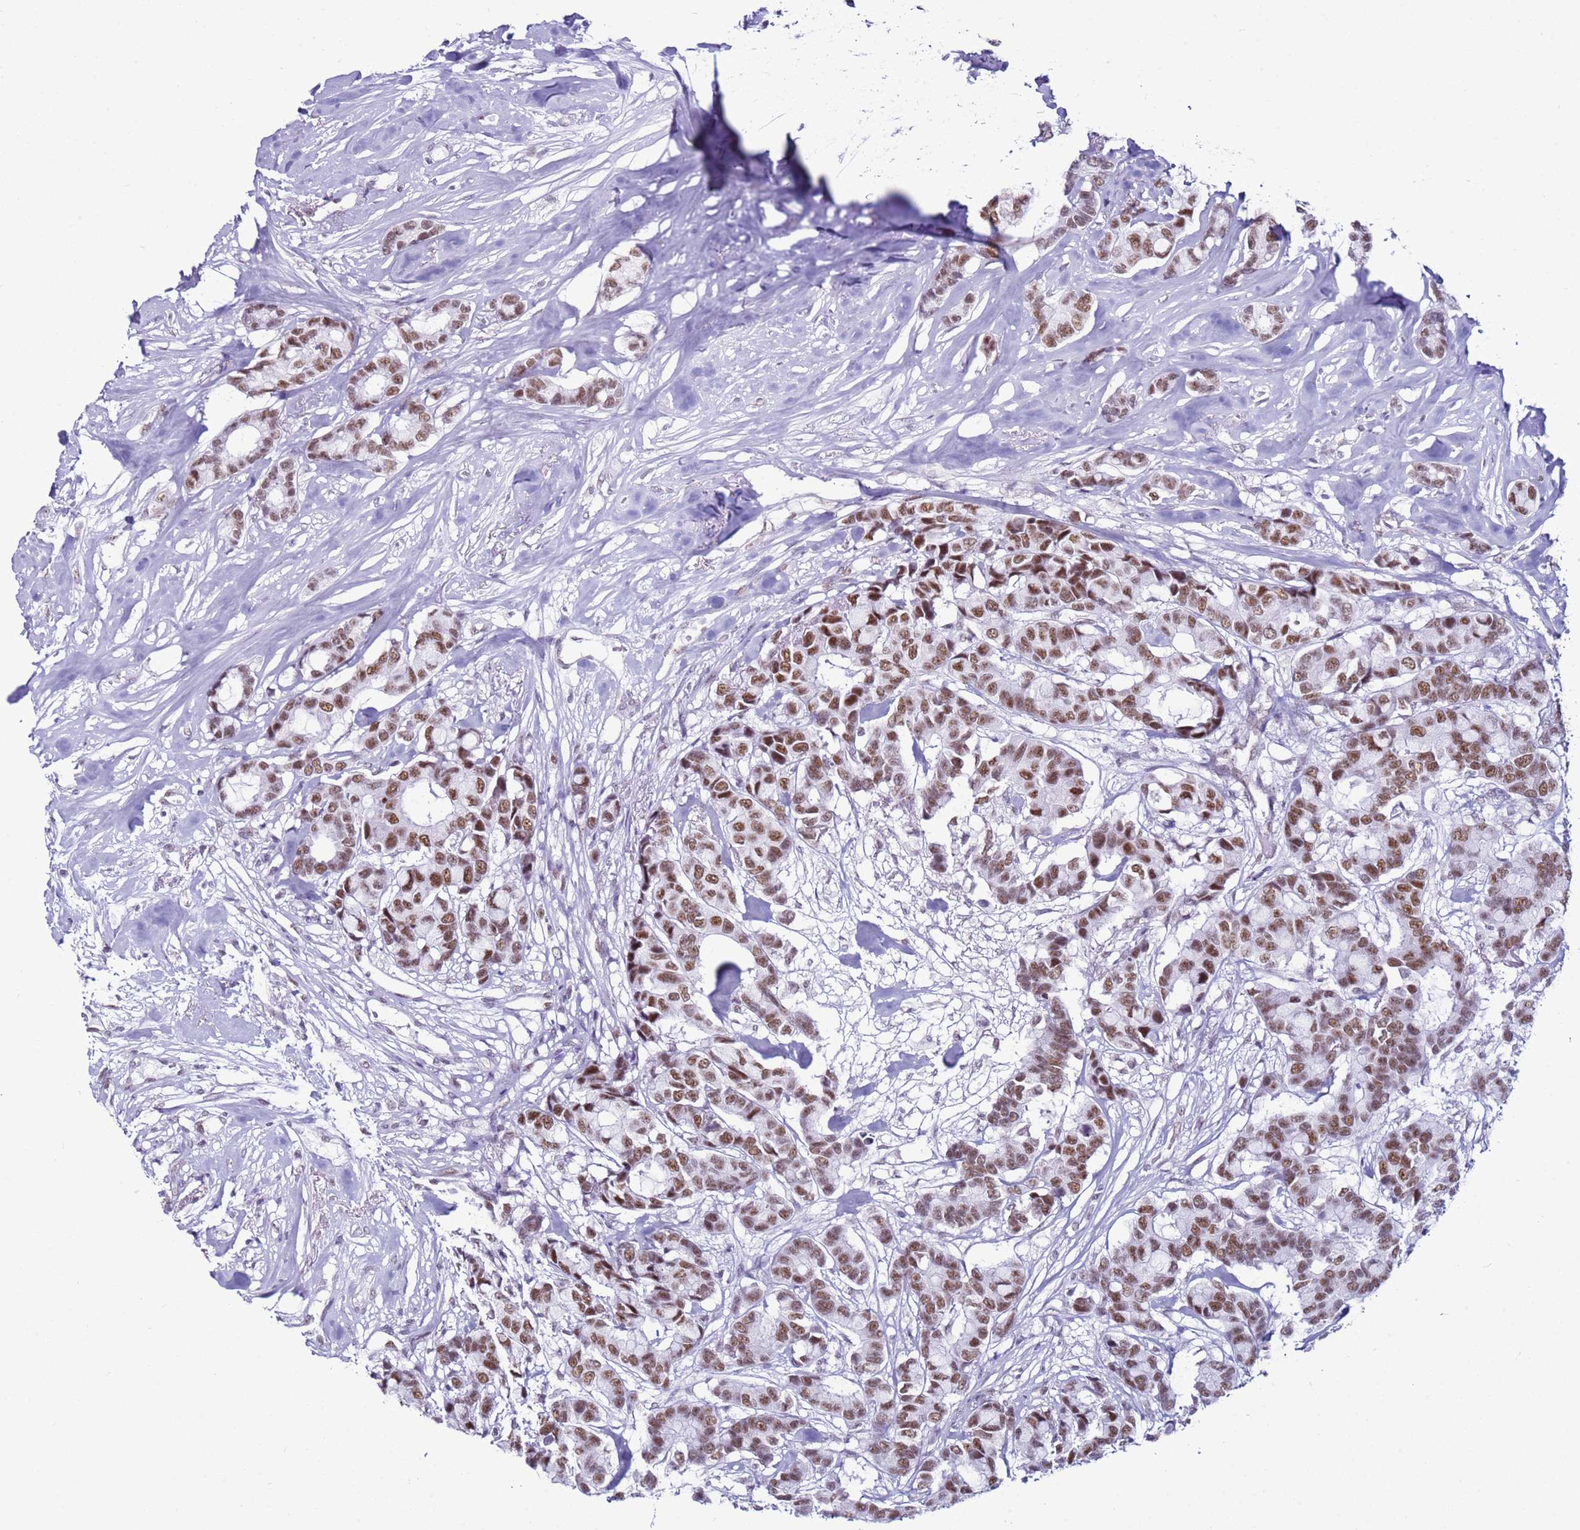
{"staining": {"intensity": "moderate", "quantity": ">75%", "location": "nuclear"}, "tissue": "breast cancer", "cell_type": "Tumor cells", "image_type": "cancer", "snomed": [{"axis": "morphology", "description": "Duct carcinoma"}, {"axis": "topography", "description": "Breast"}], "caption": "A photomicrograph of human infiltrating ductal carcinoma (breast) stained for a protein reveals moderate nuclear brown staining in tumor cells. (brown staining indicates protein expression, while blue staining denotes nuclei).", "gene": "DHX15", "patient": {"sex": "female", "age": 87}}